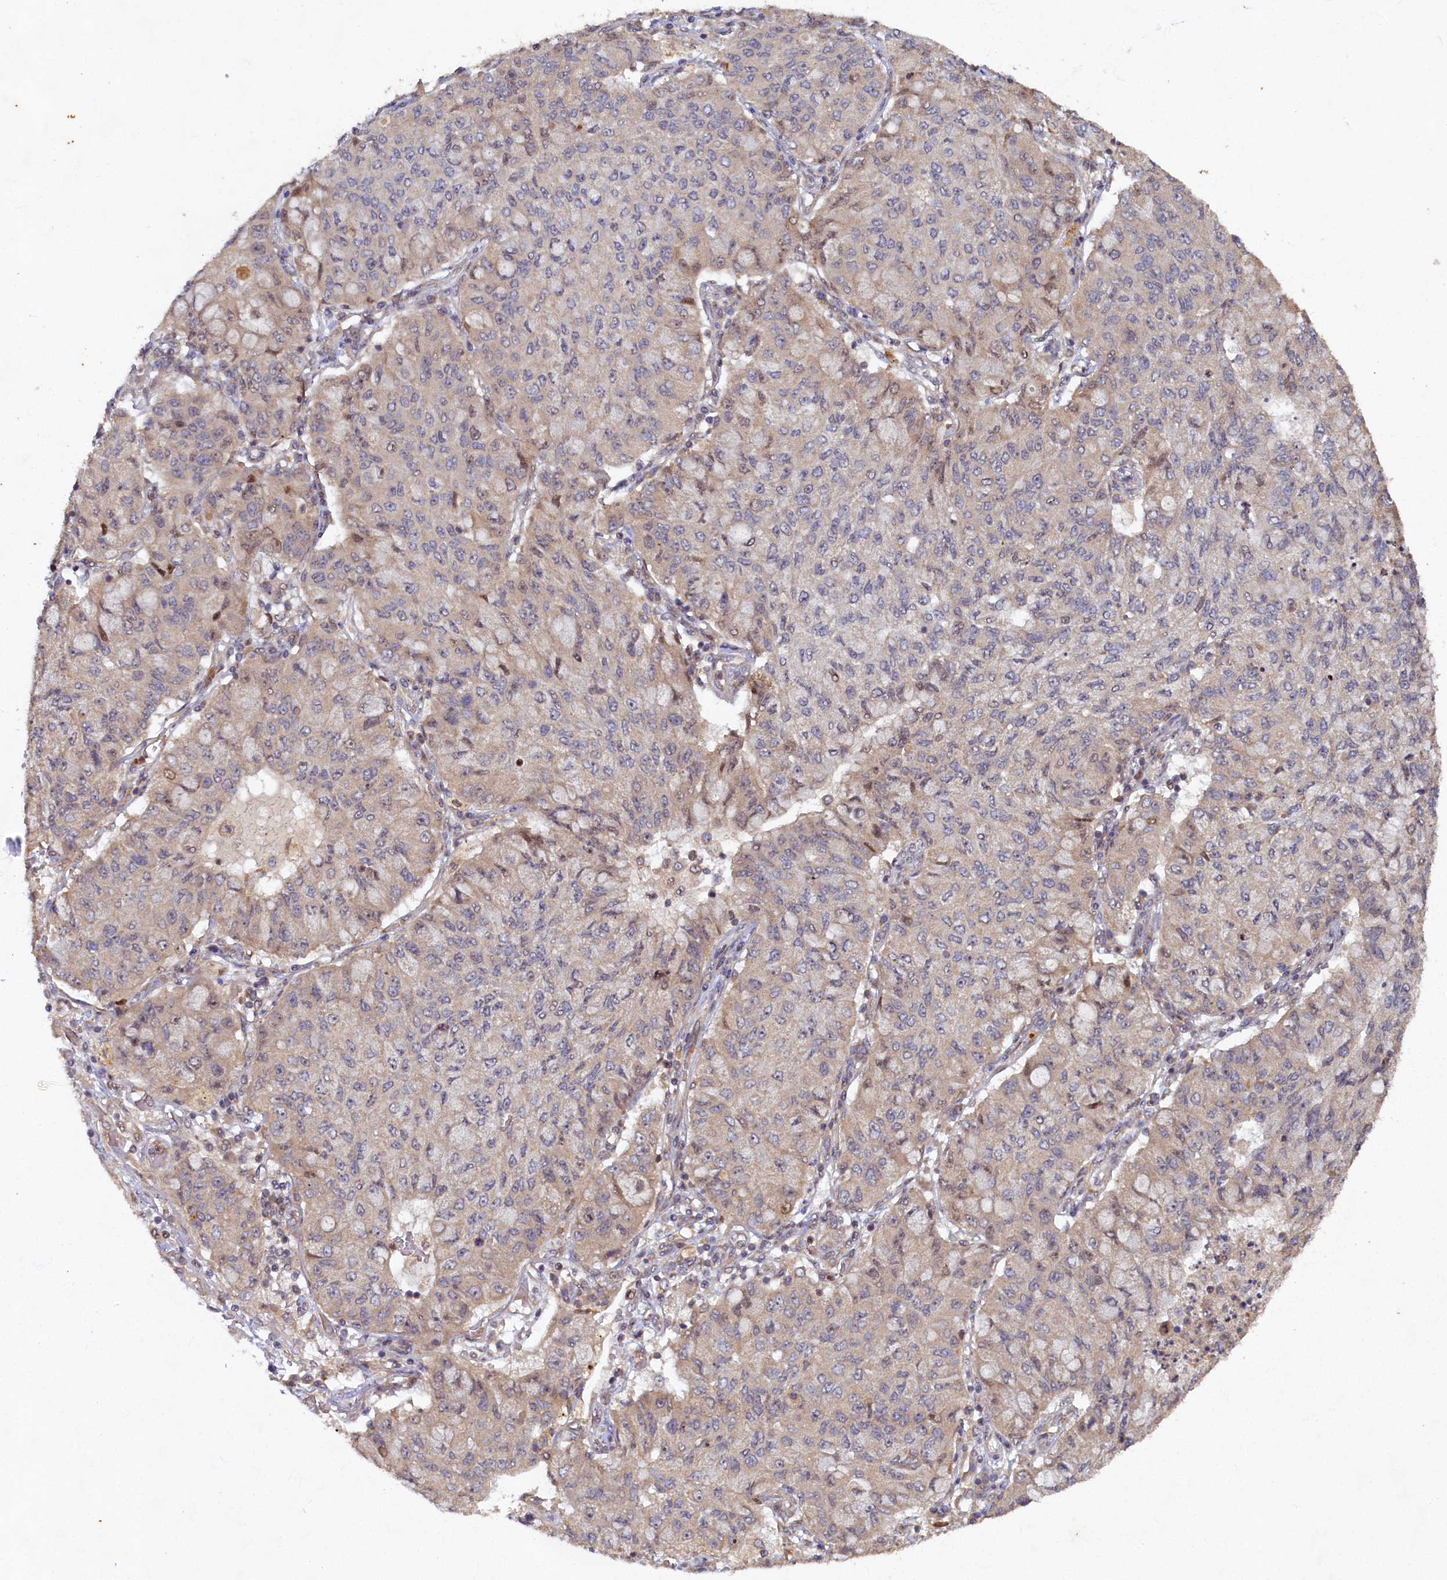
{"staining": {"intensity": "weak", "quantity": "<25%", "location": "cytoplasmic/membranous"}, "tissue": "lung cancer", "cell_type": "Tumor cells", "image_type": "cancer", "snomed": [{"axis": "morphology", "description": "Squamous cell carcinoma, NOS"}, {"axis": "topography", "description": "Lung"}], "caption": "A high-resolution image shows IHC staining of lung cancer, which reveals no significant expression in tumor cells. (Brightfield microscopy of DAB IHC at high magnification).", "gene": "CEP20", "patient": {"sex": "male", "age": 74}}